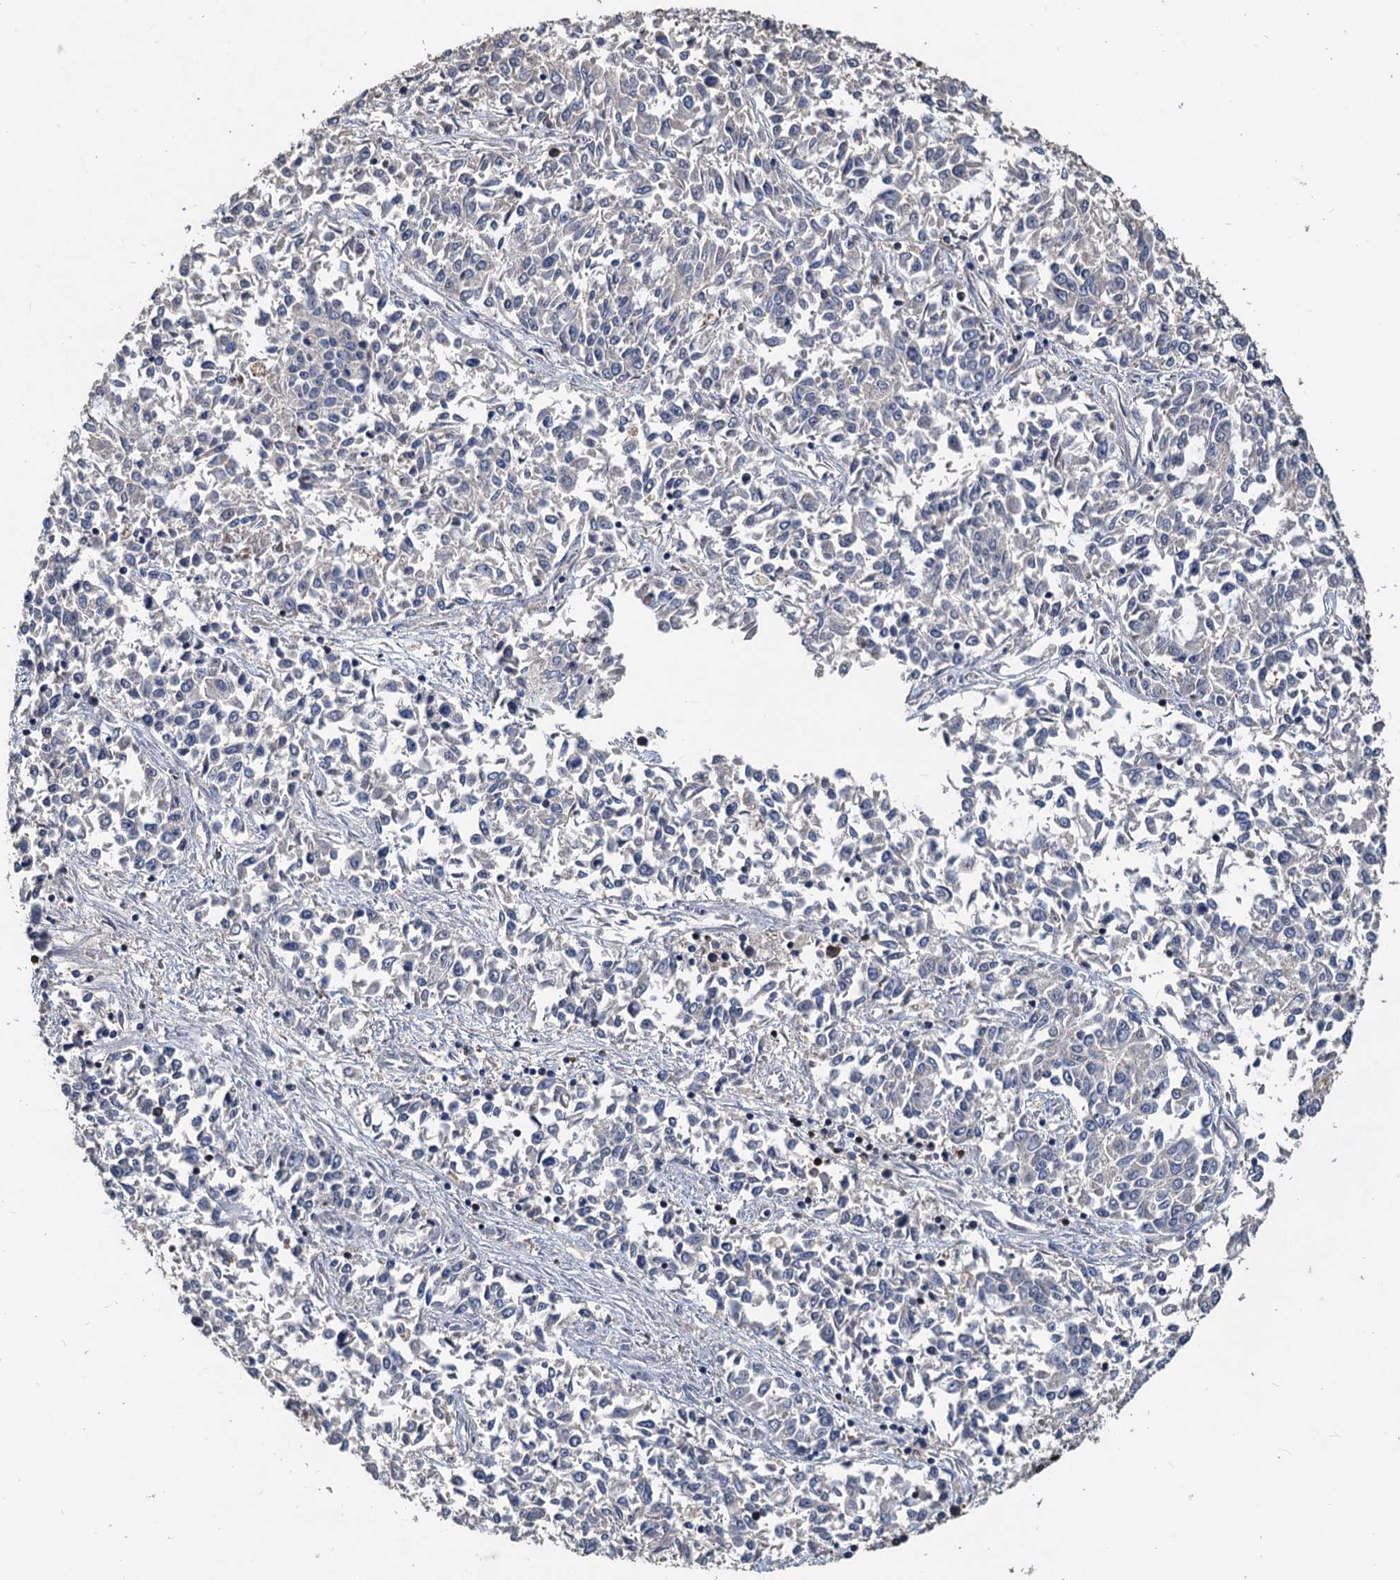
{"staining": {"intensity": "negative", "quantity": "none", "location": "none"}, "tissue": "endometrial cancer", "cell_type": "Tumor cells", "image_type": "cancer", "snomed": [{"axis": "morphology", "description": "Adenocarcinoma, NOS"}, {"axis": "topography", "description": "Endometrium"}], "caption": "A histopathology image of adenocarcinoma (endometrial) stained for a protein displays no brown staining in tumor cells.", "gene": "LCP2", "patient": {"sex": "female", "age": 50}}